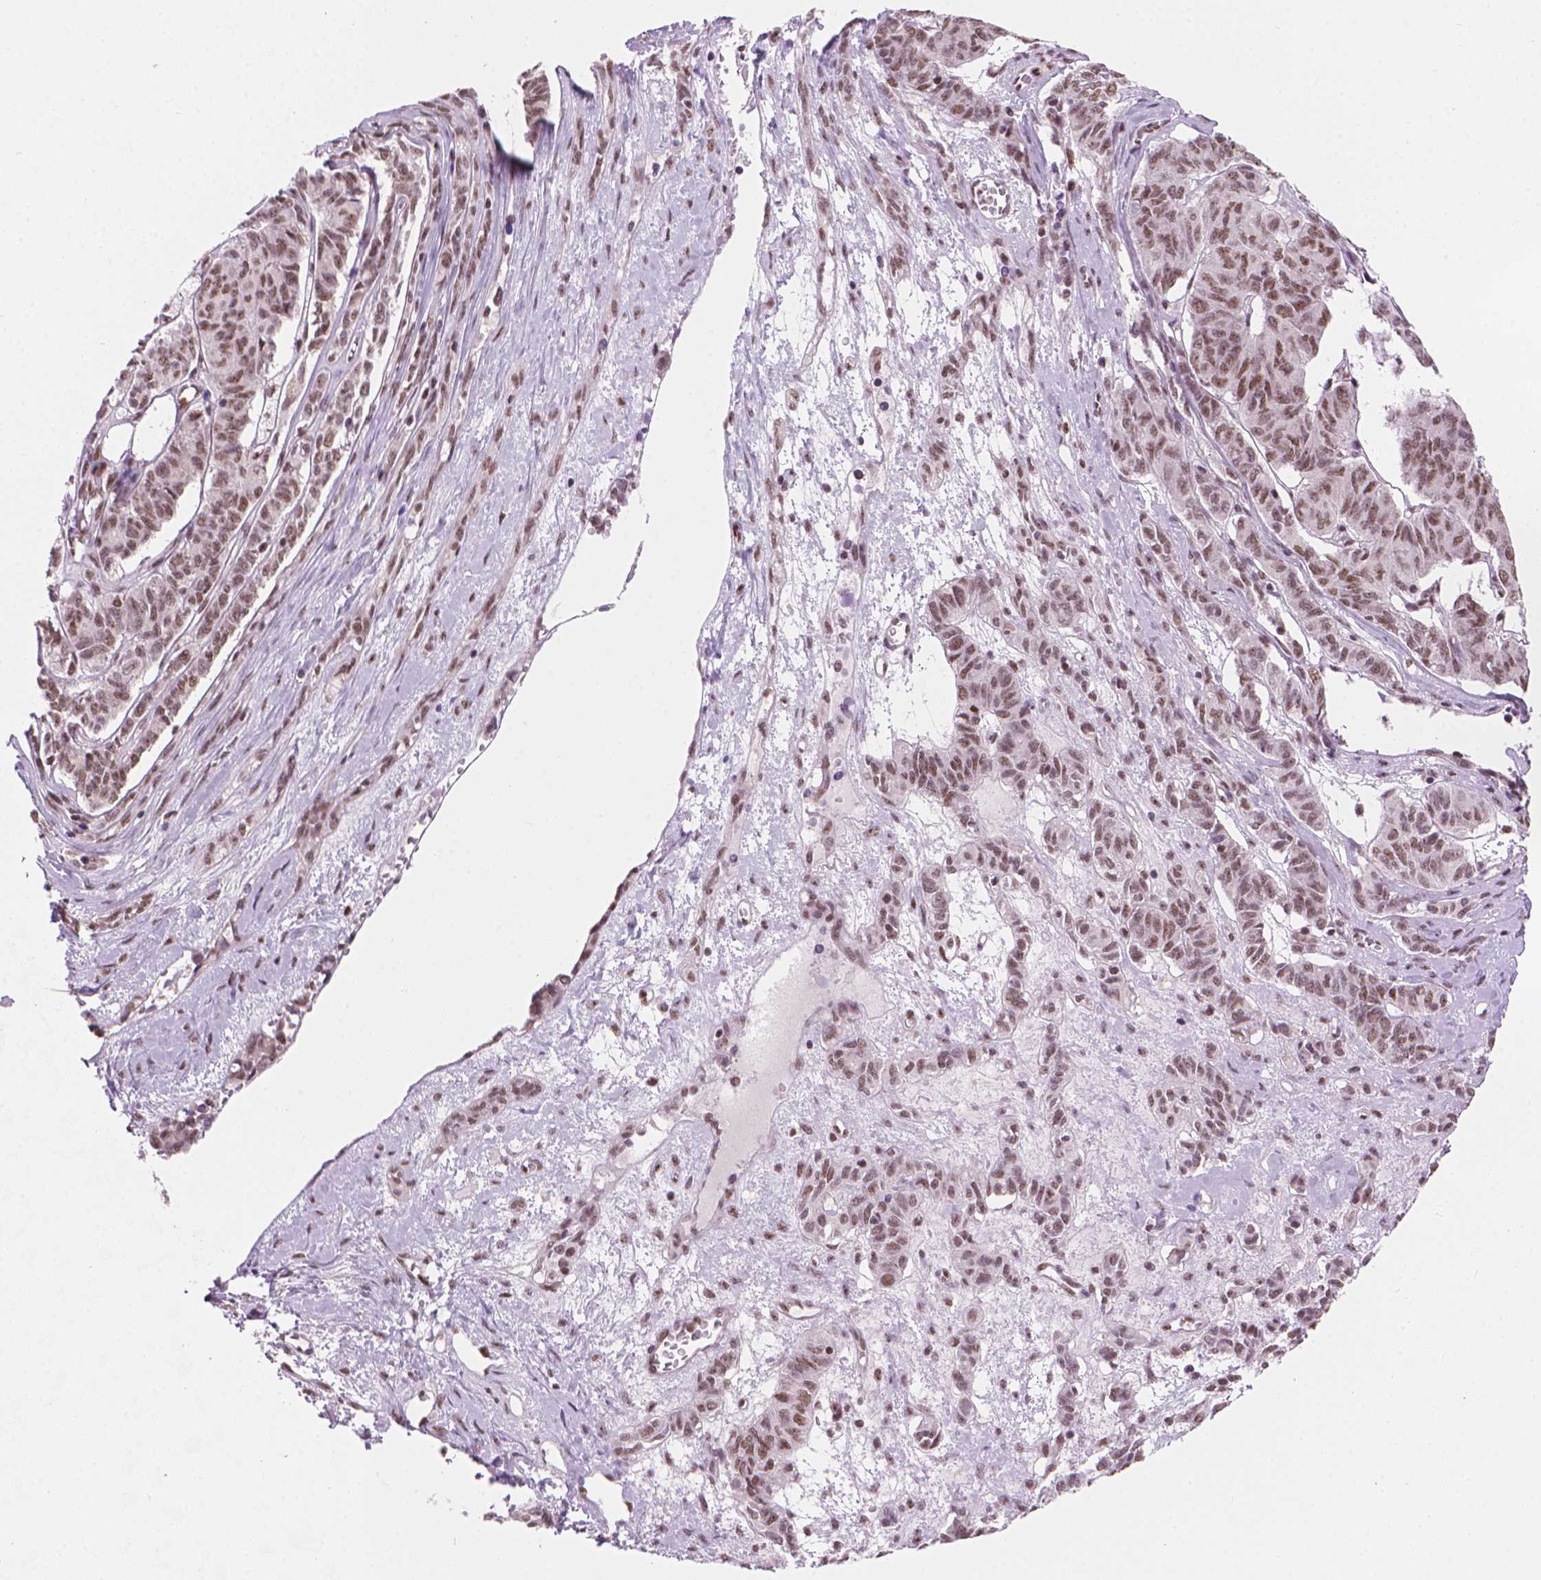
{"staining": {"intensity": "moderate", "quantity": ">75%", "location": "nuclear"}, "tissue": "ovarian cancer", "cell_type": "Tumor cells", "image_type": "cancer", "snomed": [{"axis": "morphology", "description": "Carcinoma, endometroid"}, {"axis": "topography", "description": "Ovary"}], "caption": "A micrograph of human ovarian cancer stained for a protein reveals moderate nuclear brown staining in tumor cells.", "gene": "UBN1", "patient": {"sex": "female", "age": 80}}